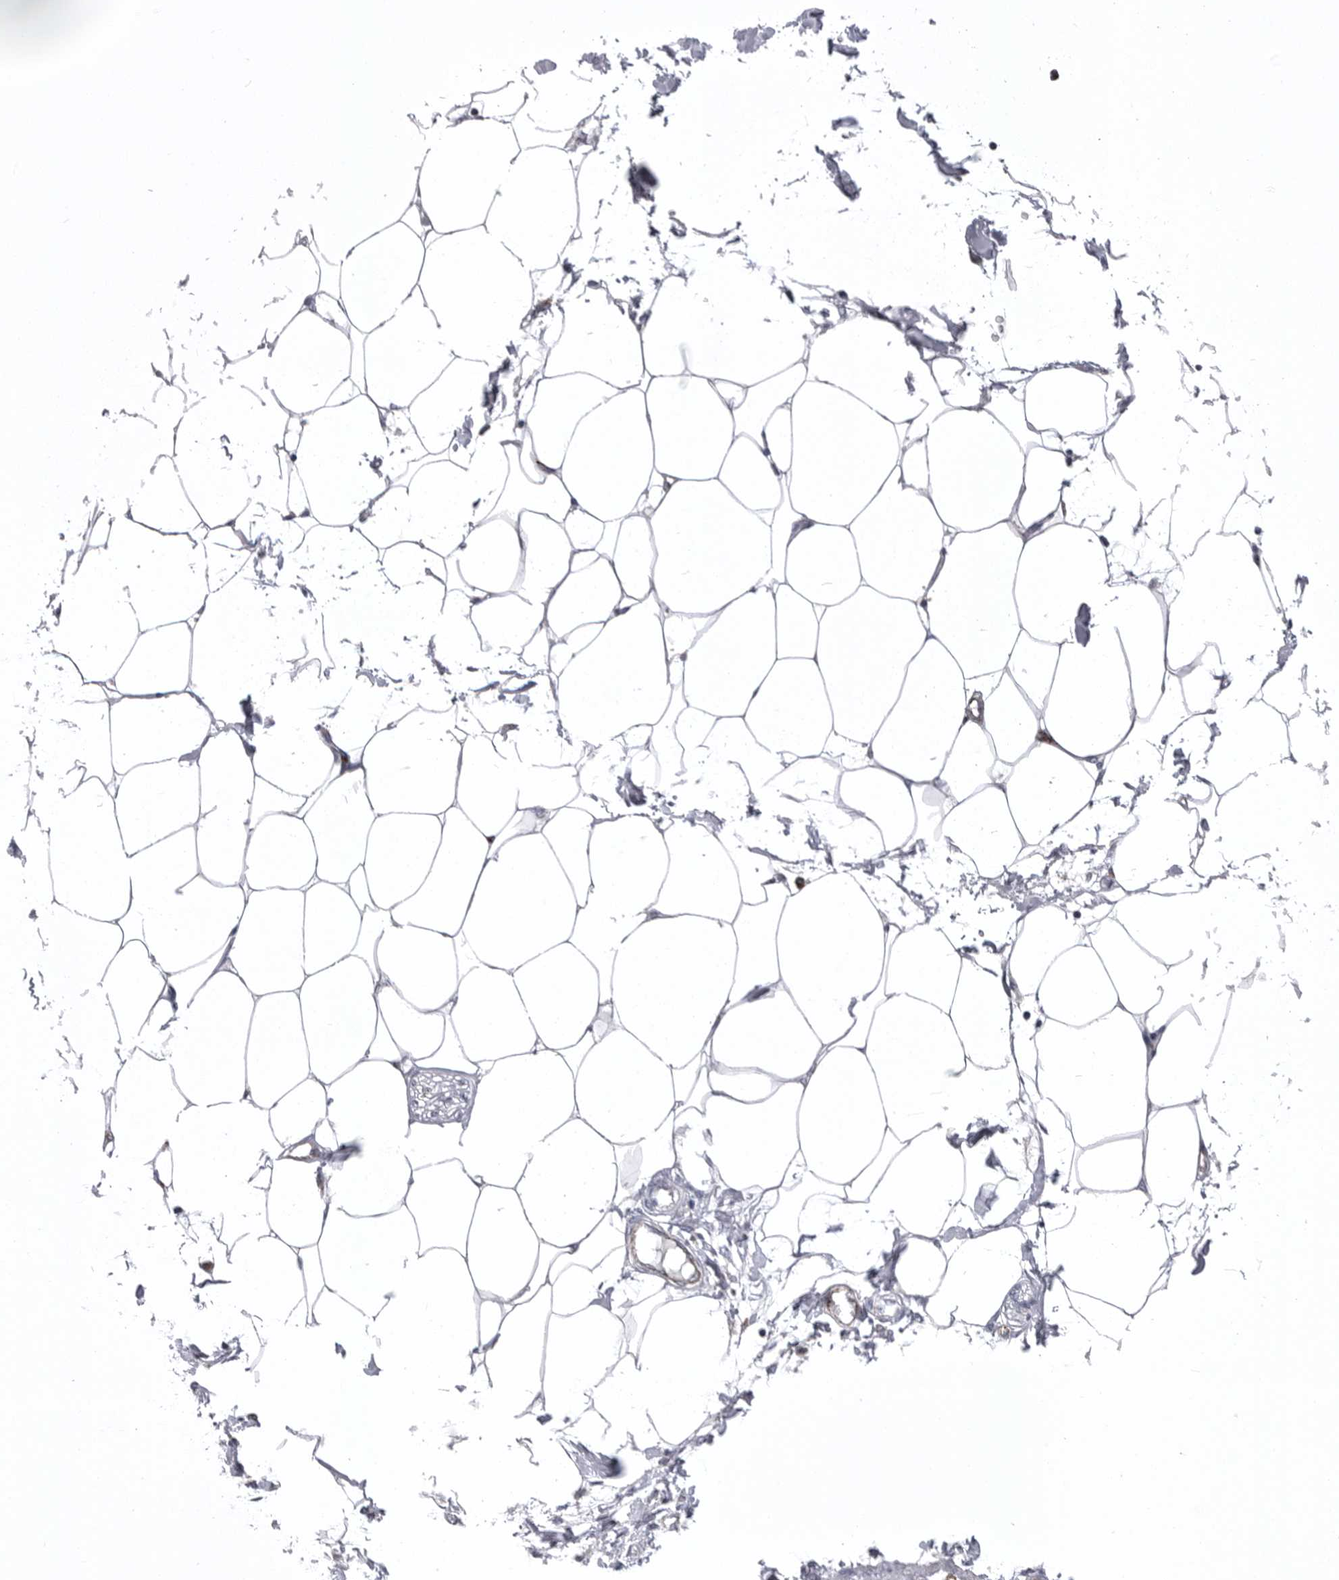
{"staining": {"intensity": "negative", "quantity": "none", "location": "none"}, "tissue": "adipose tissue", "cell_type": "Adipocytes", "image_type": "normal", "snomed": [{"axis": "morphology", "description": "Normal tissue, NOS"}, {"axis": "morphology", "description": "Adenocarcinoma, NOS"}, {"axis": "topography", "description": "Colon"}, {"axis": "topography", "description": "Peripheral nerve tissue"}], "caption": "Immunohistochemistry (IHC) image of normal adipose tissue: adipose tissue stained with DAB (3,3'-diaminobenzidine) demonstrates no significant protein staining in adipocytes.", "gene": "PSPN", "patient": {"sex": "male", "age": 14}}